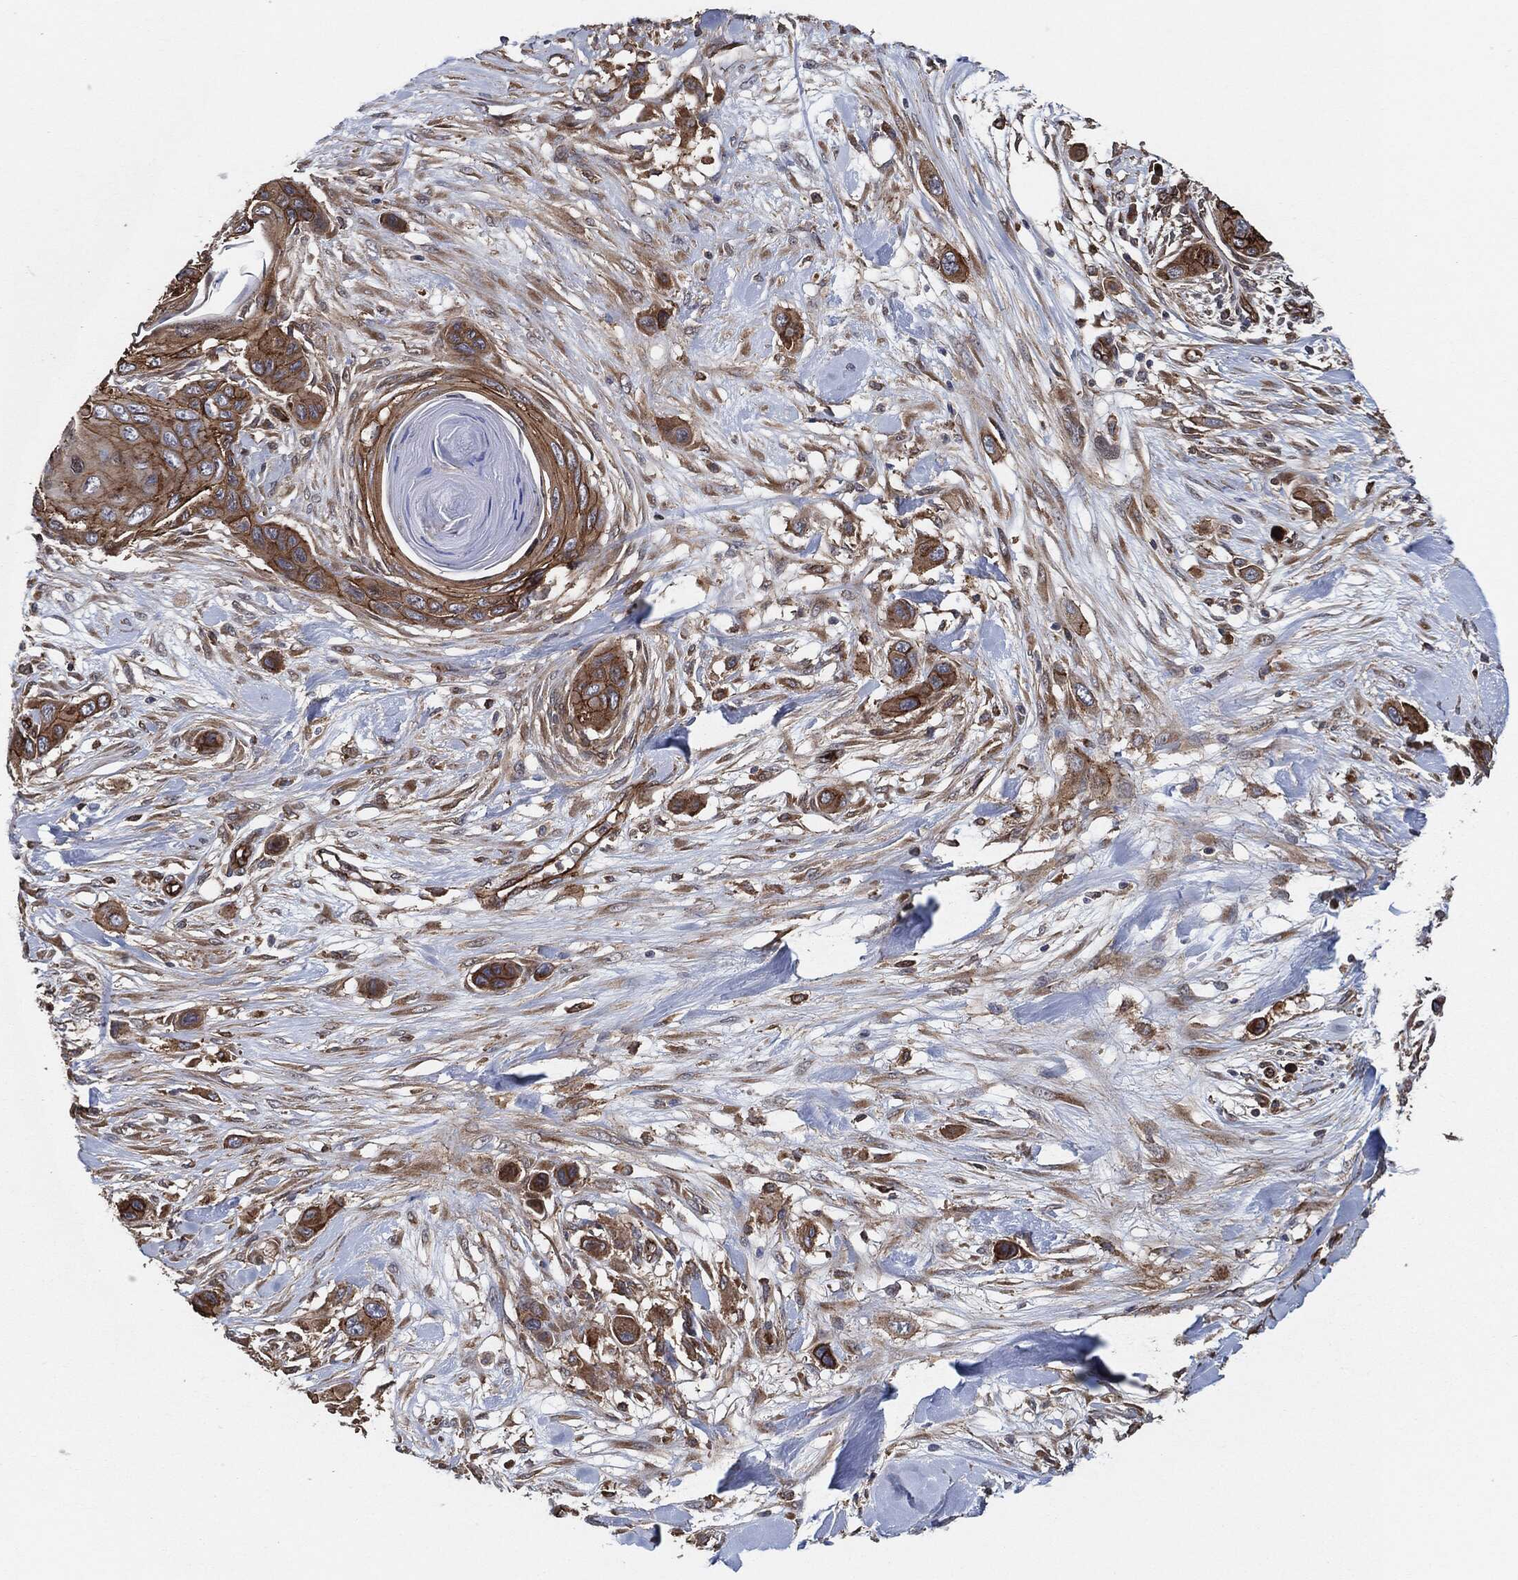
{"staining": {"intensity": "moderate", "quantity": ">75%", "location": "cytoplasmic/membranous"}, "tissue": "skin cancer", "cell_type": "Tumor cells", "image_type": "cancer", "snomed": [{"axis": "morphology", "description": "Squamous cell carcinoma, NOS"}, {"axis": "topography", "description": "Skin"}], "caption": "Immunohistochemistry (IHC) of human skin squamous cell carcinoma demonstrates medium levels of moderate cytoplasmic/membranous staining in about >75% of tumor cells. The staining was performed using DAB to visualize the protein expression in brown, while the nuclei were stained in blue with hematoxylin (Magnification: 20x).", "gene": "CTNNA1", "patient": {"sex": "male", "age": 79}}